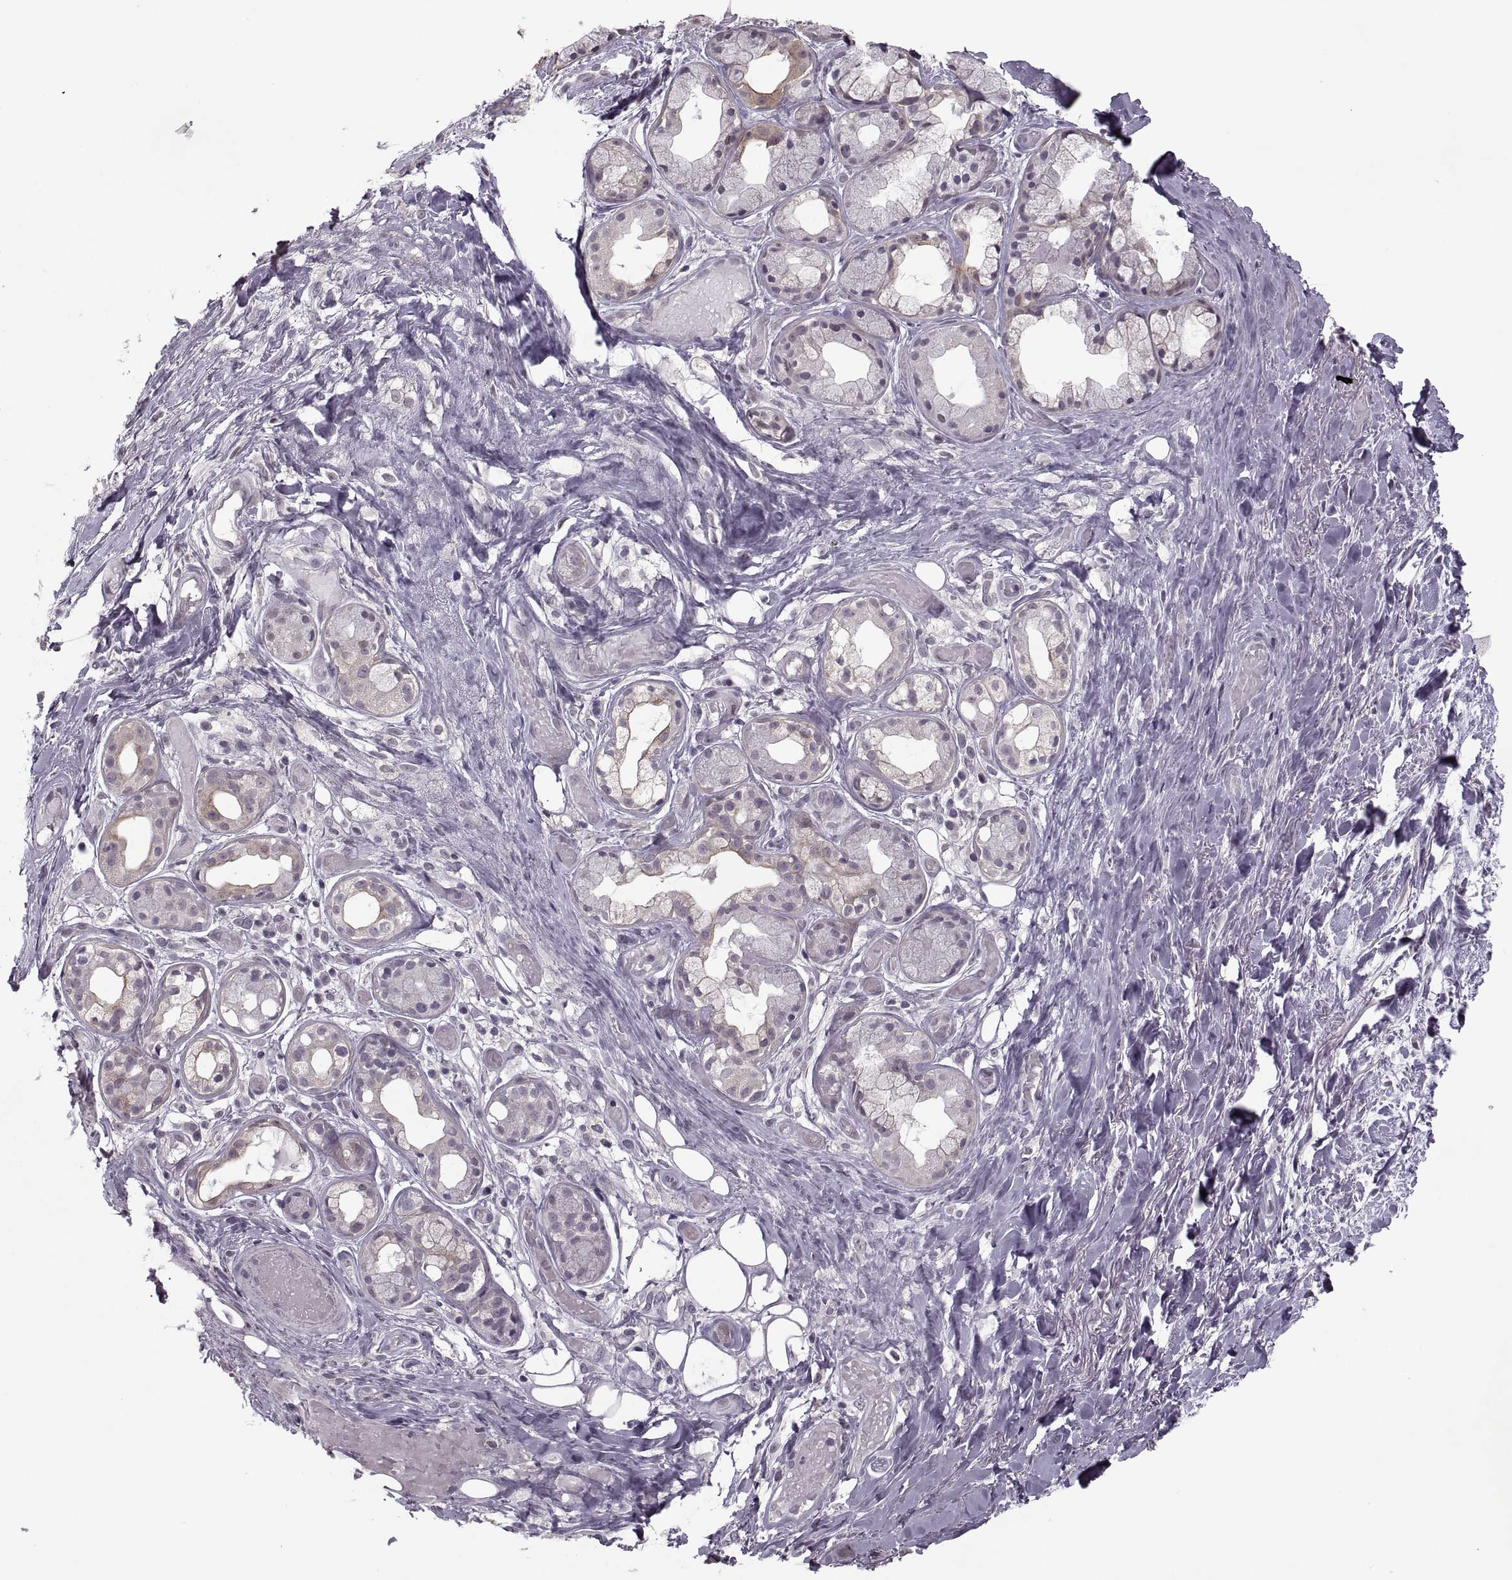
{"staining": {"intensity": "negative", "quantity": "none", "location": "none"}, "tissue": "soft tissue", "cell_type": "Chondrocytes", "image_type": "normal", "snomed": [{"axis": "morphology", "description": "Normal tissue, NOS"}, {"axis": "topography", "description": "Cartilage tissue"}], "caption": "IHC histopathology image of benign soft tissue stained for a protein (brown), which reveals no positivity in chondrocytes.", "gene": "MGAT4D", "patient": {"sex": "male", "age": 62}}